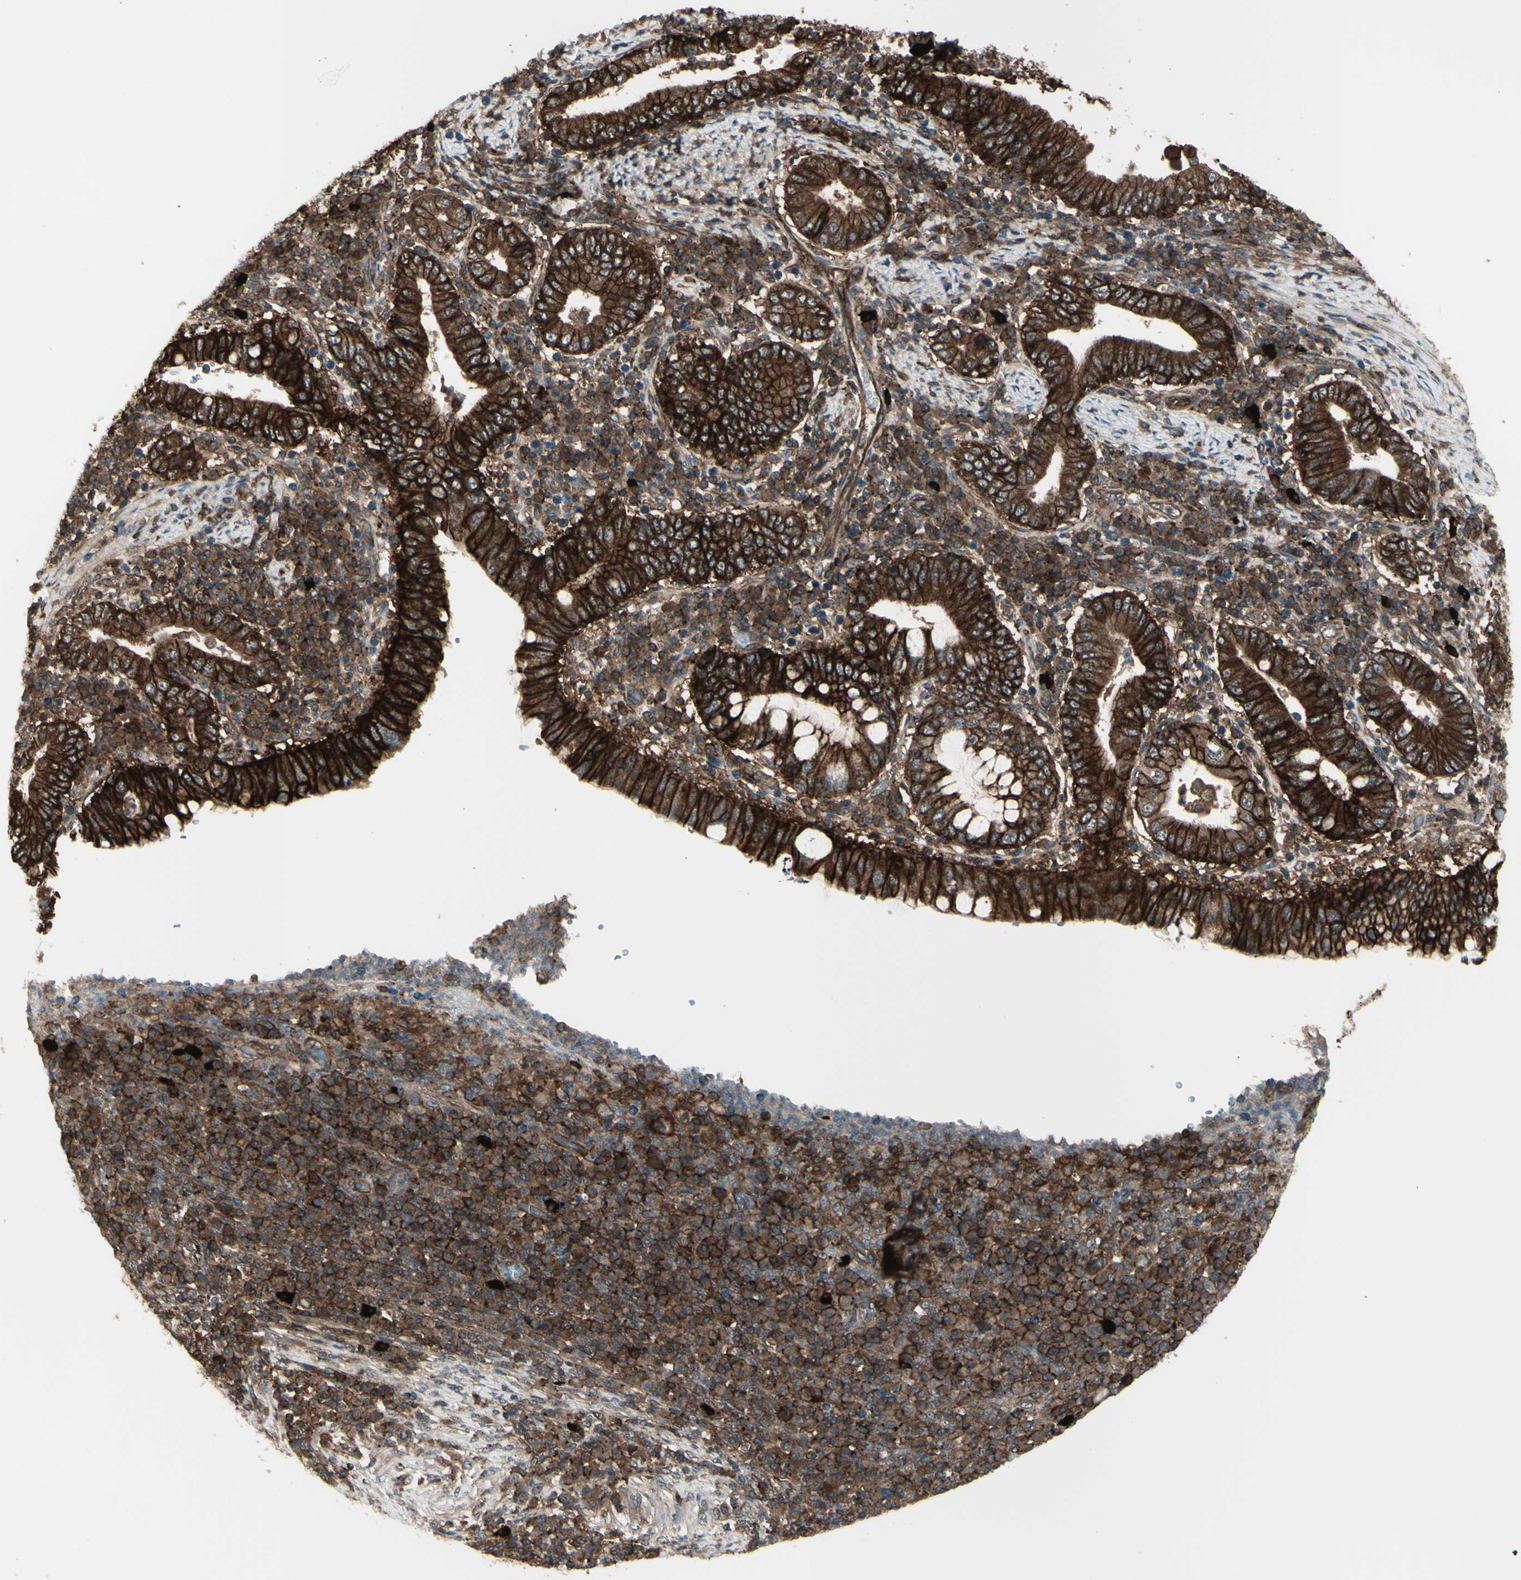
{"staining": {"intensity": "strong", "quantity": ">75%", "location": "cytoplasmic/membranous"}, "tissue": "stomach cancer", "cell_type": "Tumor cells", "image_type": "cancer", "snomed": [{"axis": "morphology", "description": "Normal tissue, NOS"}, {"axis": "morphology", "description": "Adenocarcinoma, NOS"}, {"axis": "topography", "description": "Esophagus"}, {"axis": "topography", "description": "Stomach, upper"}, {"axis": "topography", "description": "Peripheral nerve tissue"}], "caption": "Immunohistochemical staining of human stomach cancer shows high levels of strong cytoplasmic/membranous expression in approximately >75% of tumor cells.", "gene": "FXYD5", "patient": {"sex": "male", "age": 62}}